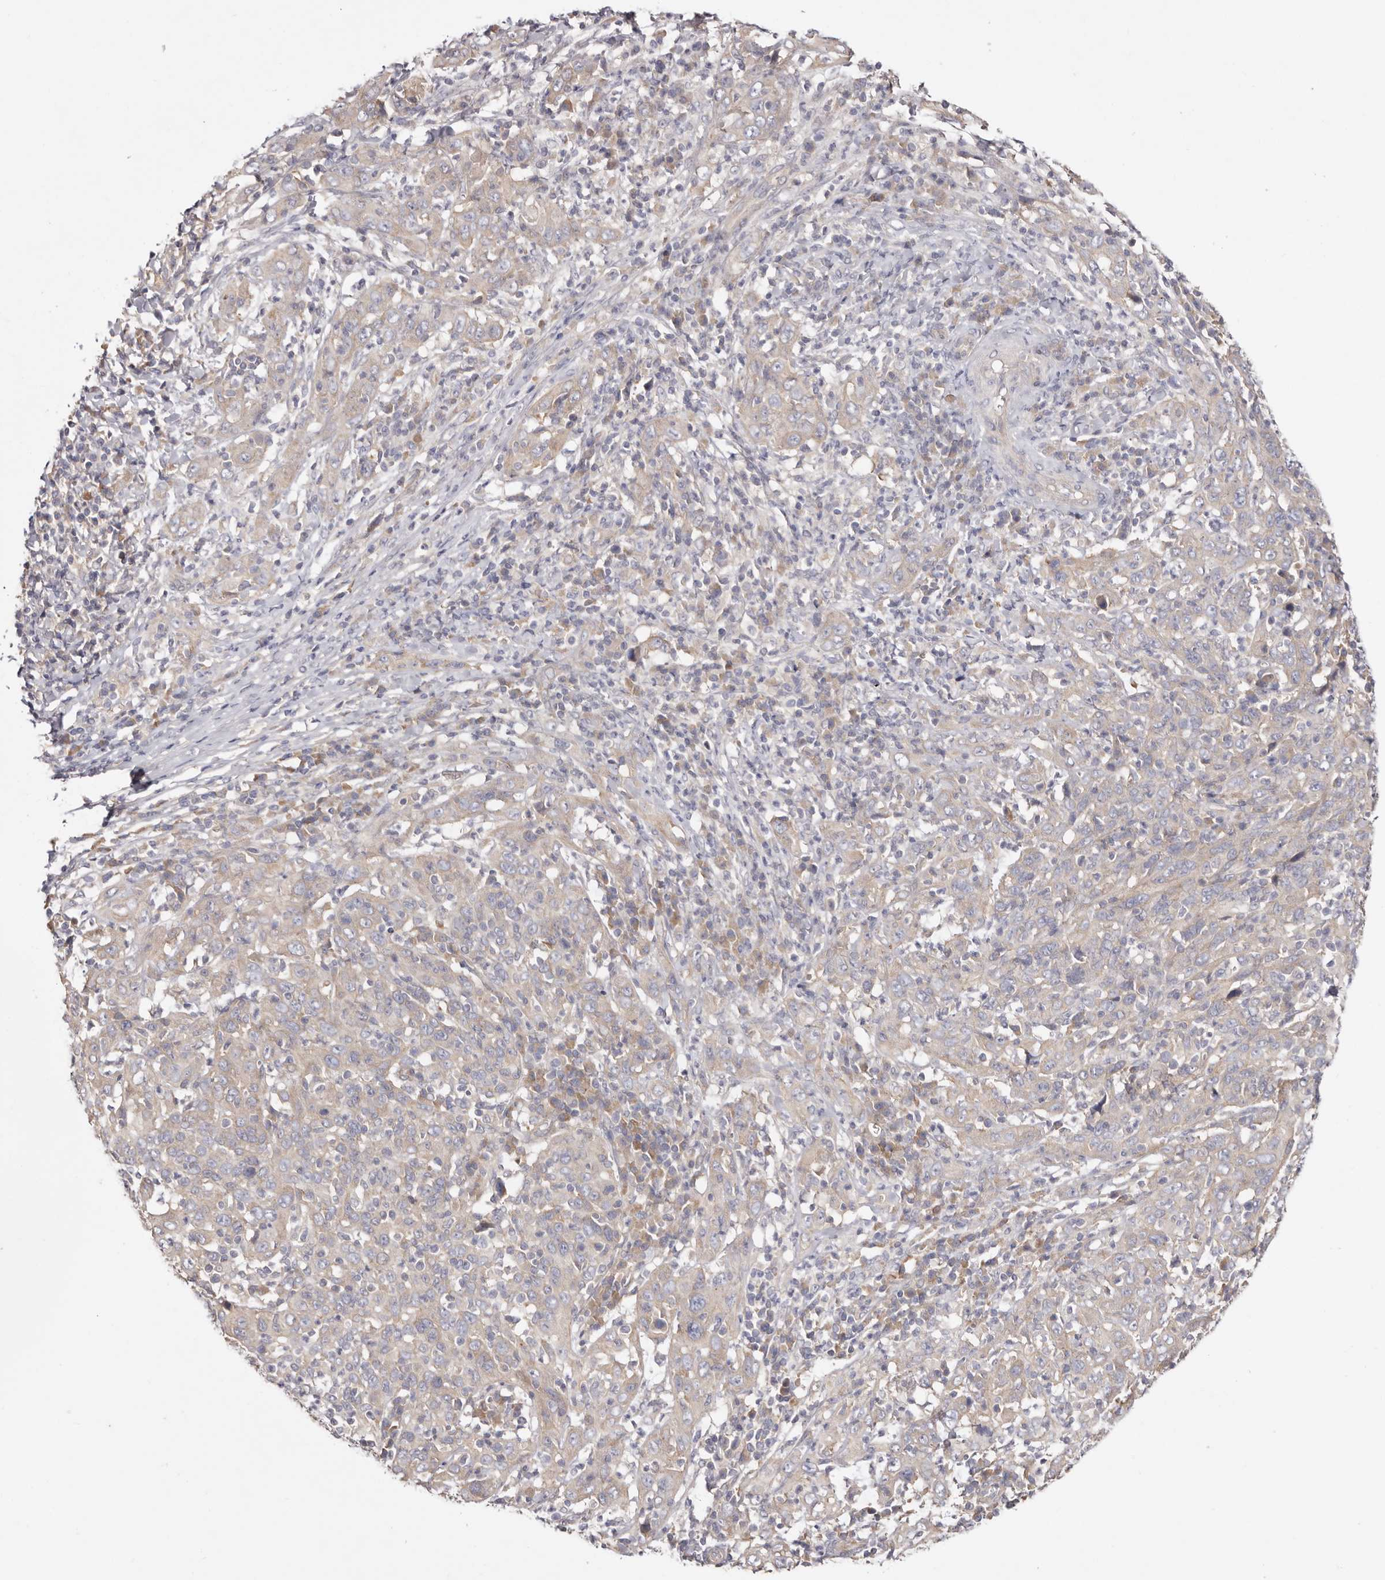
{"staining": {"intensity": "negative", "quantity": "none", "location": "none"}, "tissue": "cervical cancer", "cell_type": "Tumor cells", "image_type": "cancer", "snomed": [{"axis": "morphology", "description": "Squamous cell carcinoma, NOS"}, {"axis": "topography", "description": "Cervix"}], "caption": "Cervical squamous cell carcinoma stained for a protein using immunohistochemistry shows no expression tumor cells.", "gene": "FAM167B", "patient": {"sex": "female", "age": 46}}